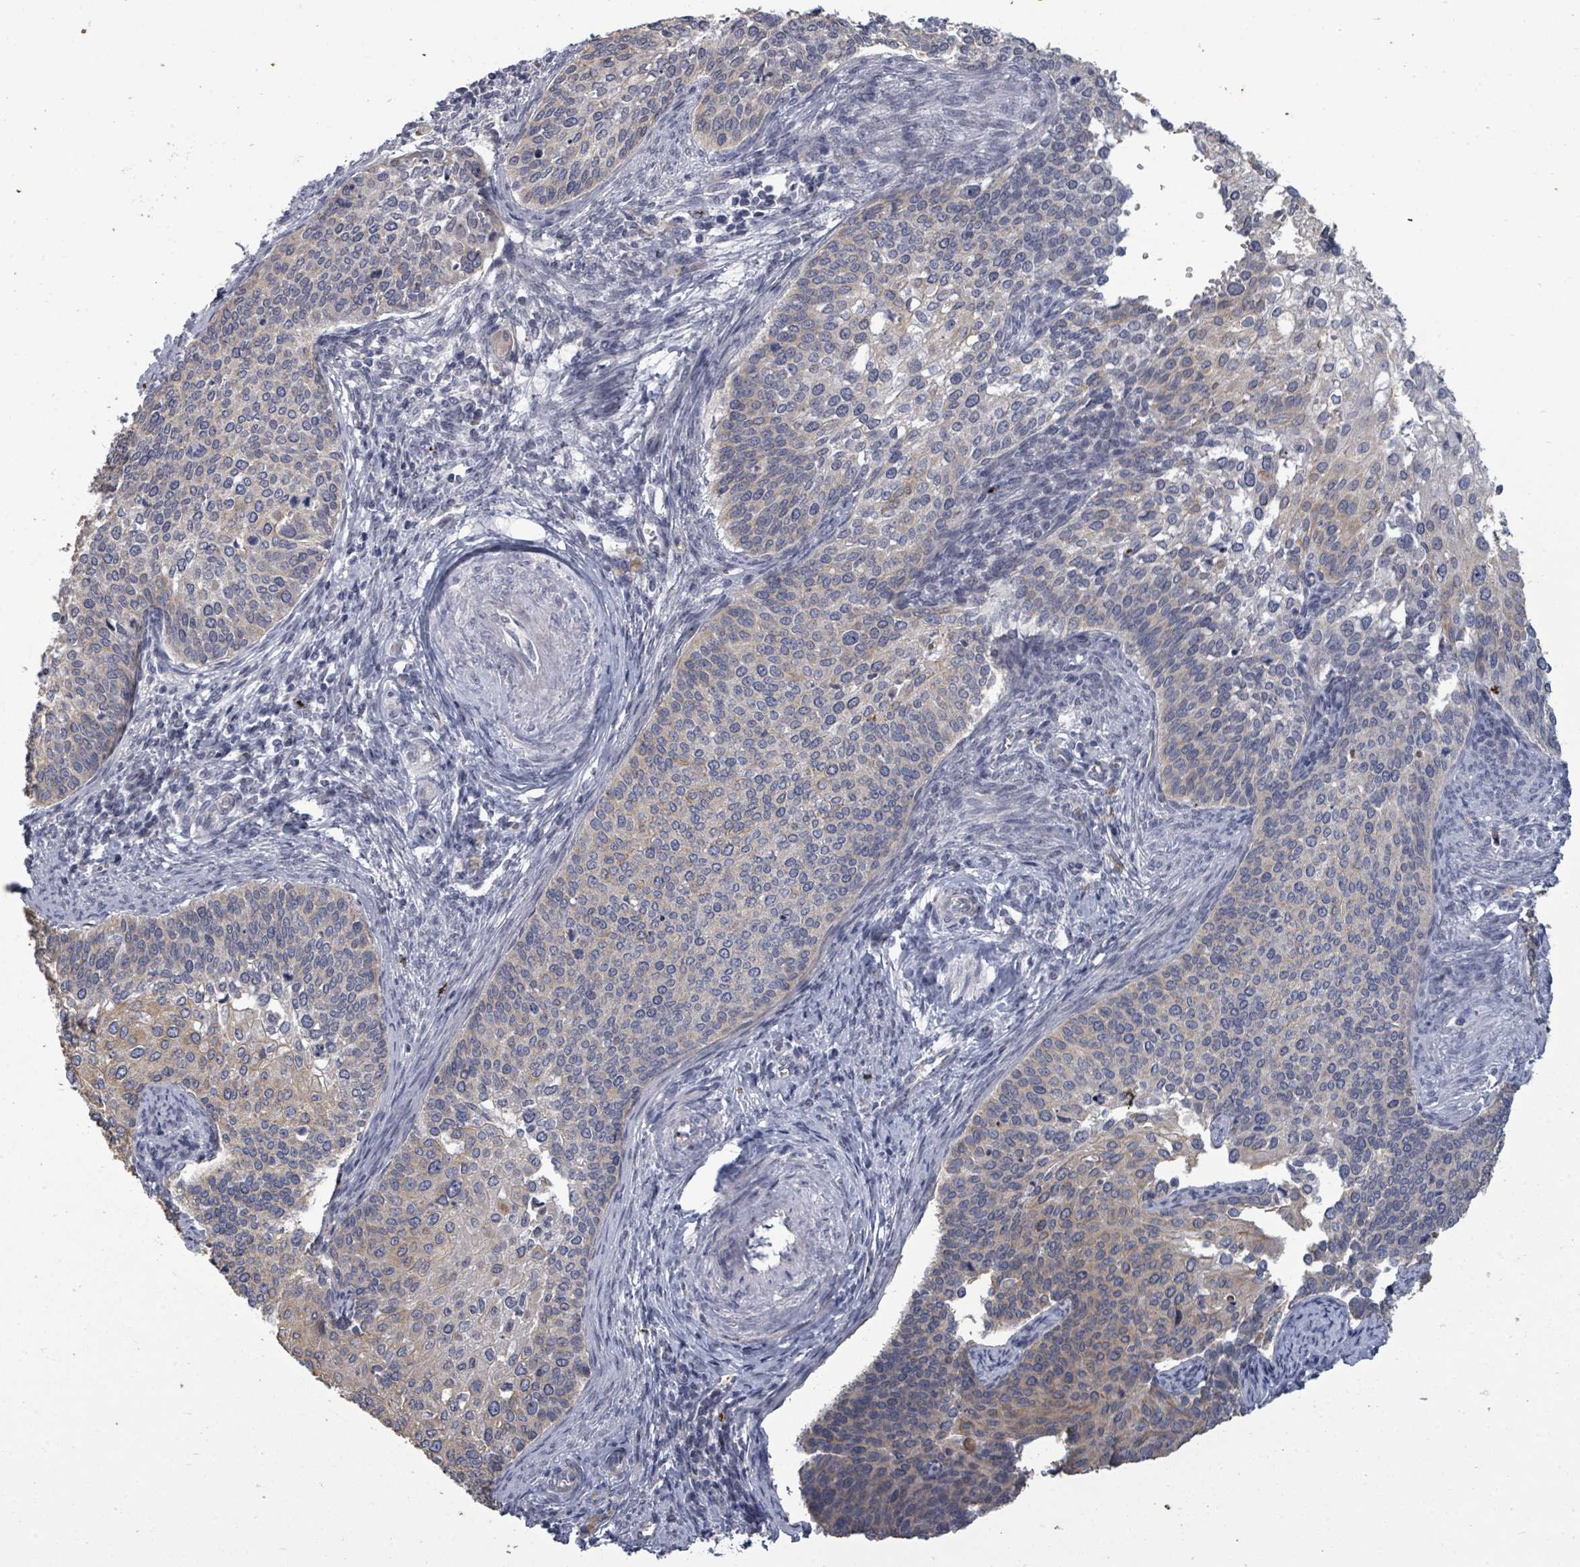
{"staining": {"intensity": "weak", "quantity": "25%-75%", "location": "cytoplasmic/membranous"}, "tissue": "cervical cancer", "cell_type": "Tumor cells", "image_type": "cancer", "snomed": [{"axis": "morphology", "description": "Squamous cell carcinoma, NOS"}, {"axis": "topography", "description": "Cervix"}], "caption": "The immunohistochemical stain labels weak cytoplasmic/membranous positivity in tumor cells of cervical squamous cell carcinoma tissue. The protein of interest is shown in brown color, while the nuclei are stained blue.", "gene": "ASB12", "patient": {"sex": "female", "age": 44}}